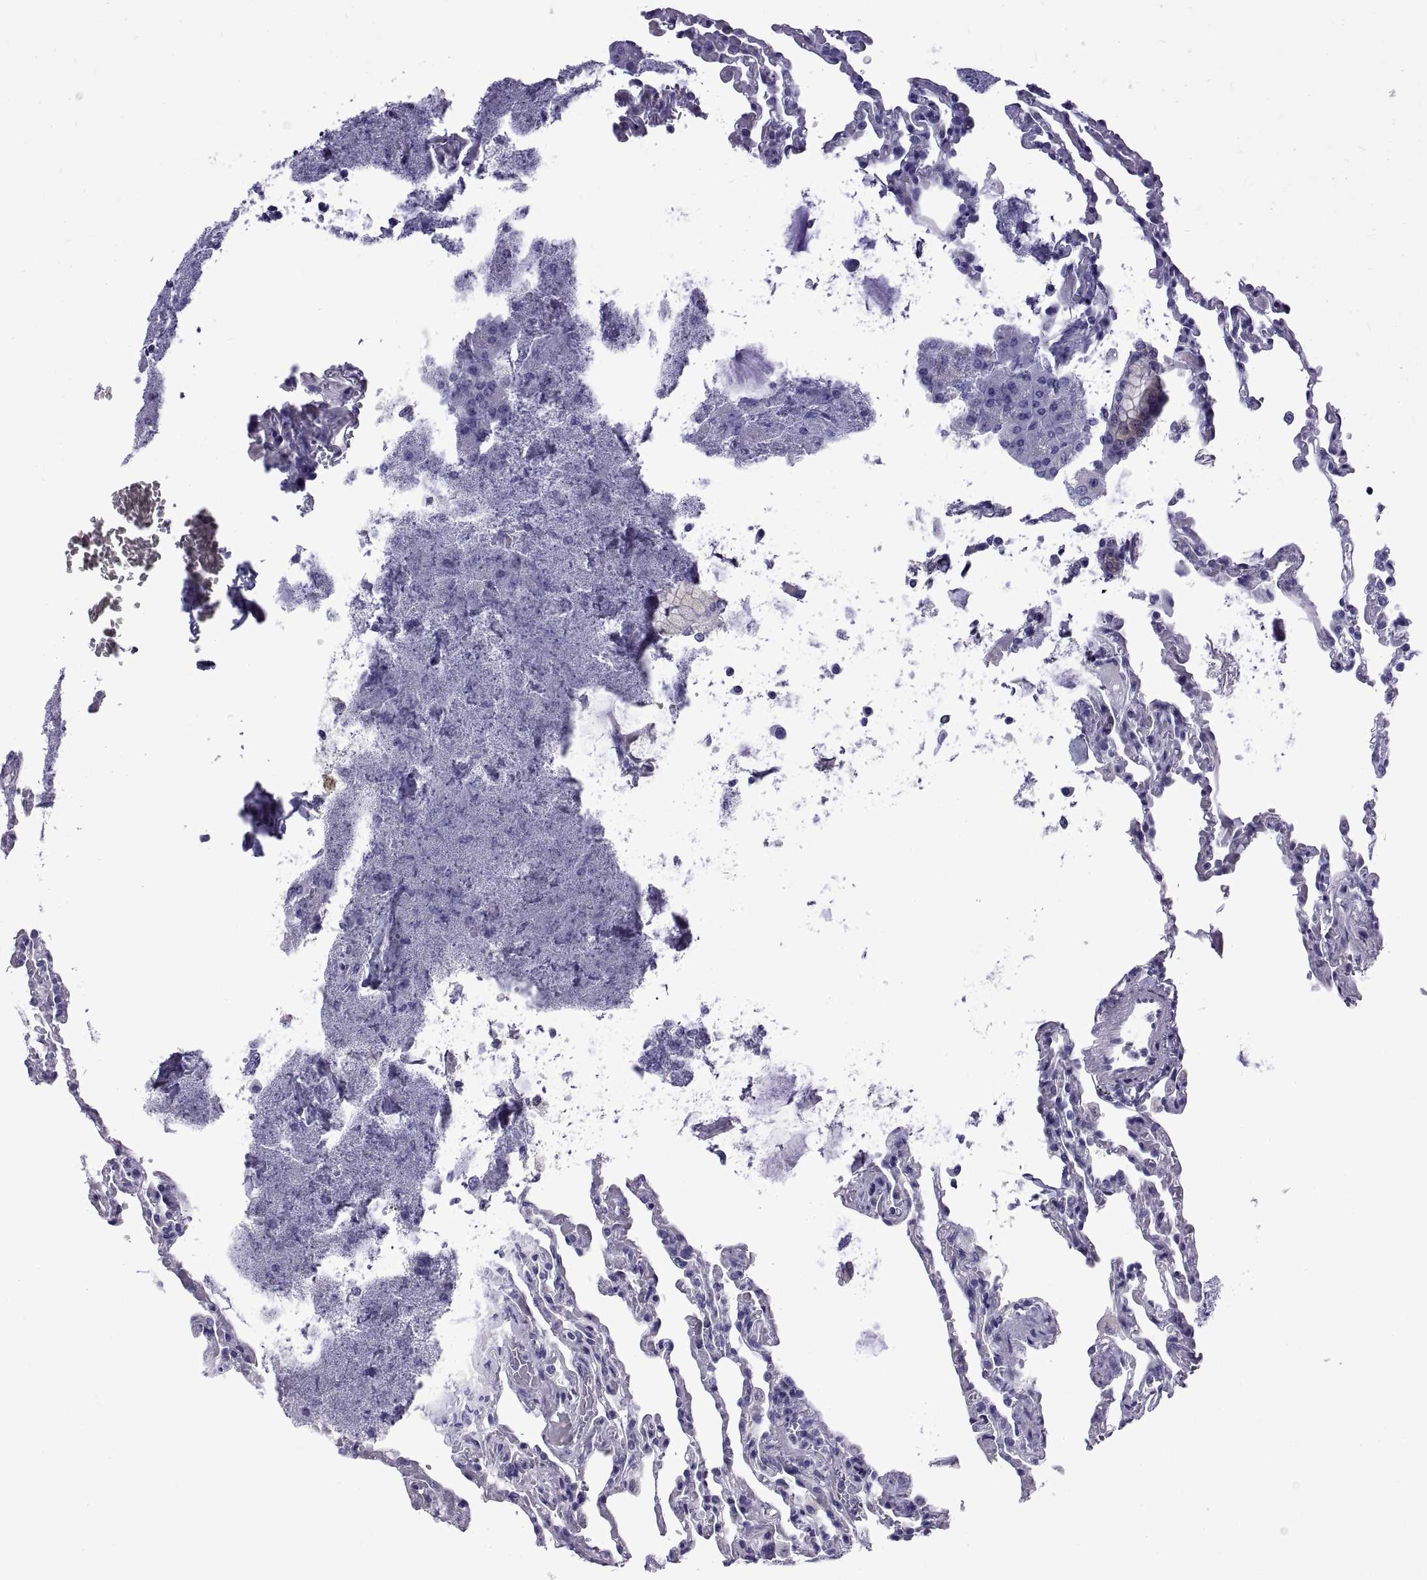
{"staining": {"intensity": "negative", "quantity": "none", "location": "none"}, "tissue": "lung", "cell_type": "Alveolar cells", "image_type": "normal", "snomed": [{"axis": "morphology", "description": "Normal tissue, NOS"}, {"axis": "topography", "description": "Lung"}], "caption": "The histopathology image reveals no significant positivity in alveolar cells of lung.", "gene": "SPDYE10", "patient": {"sex": "female", "age": 43}}